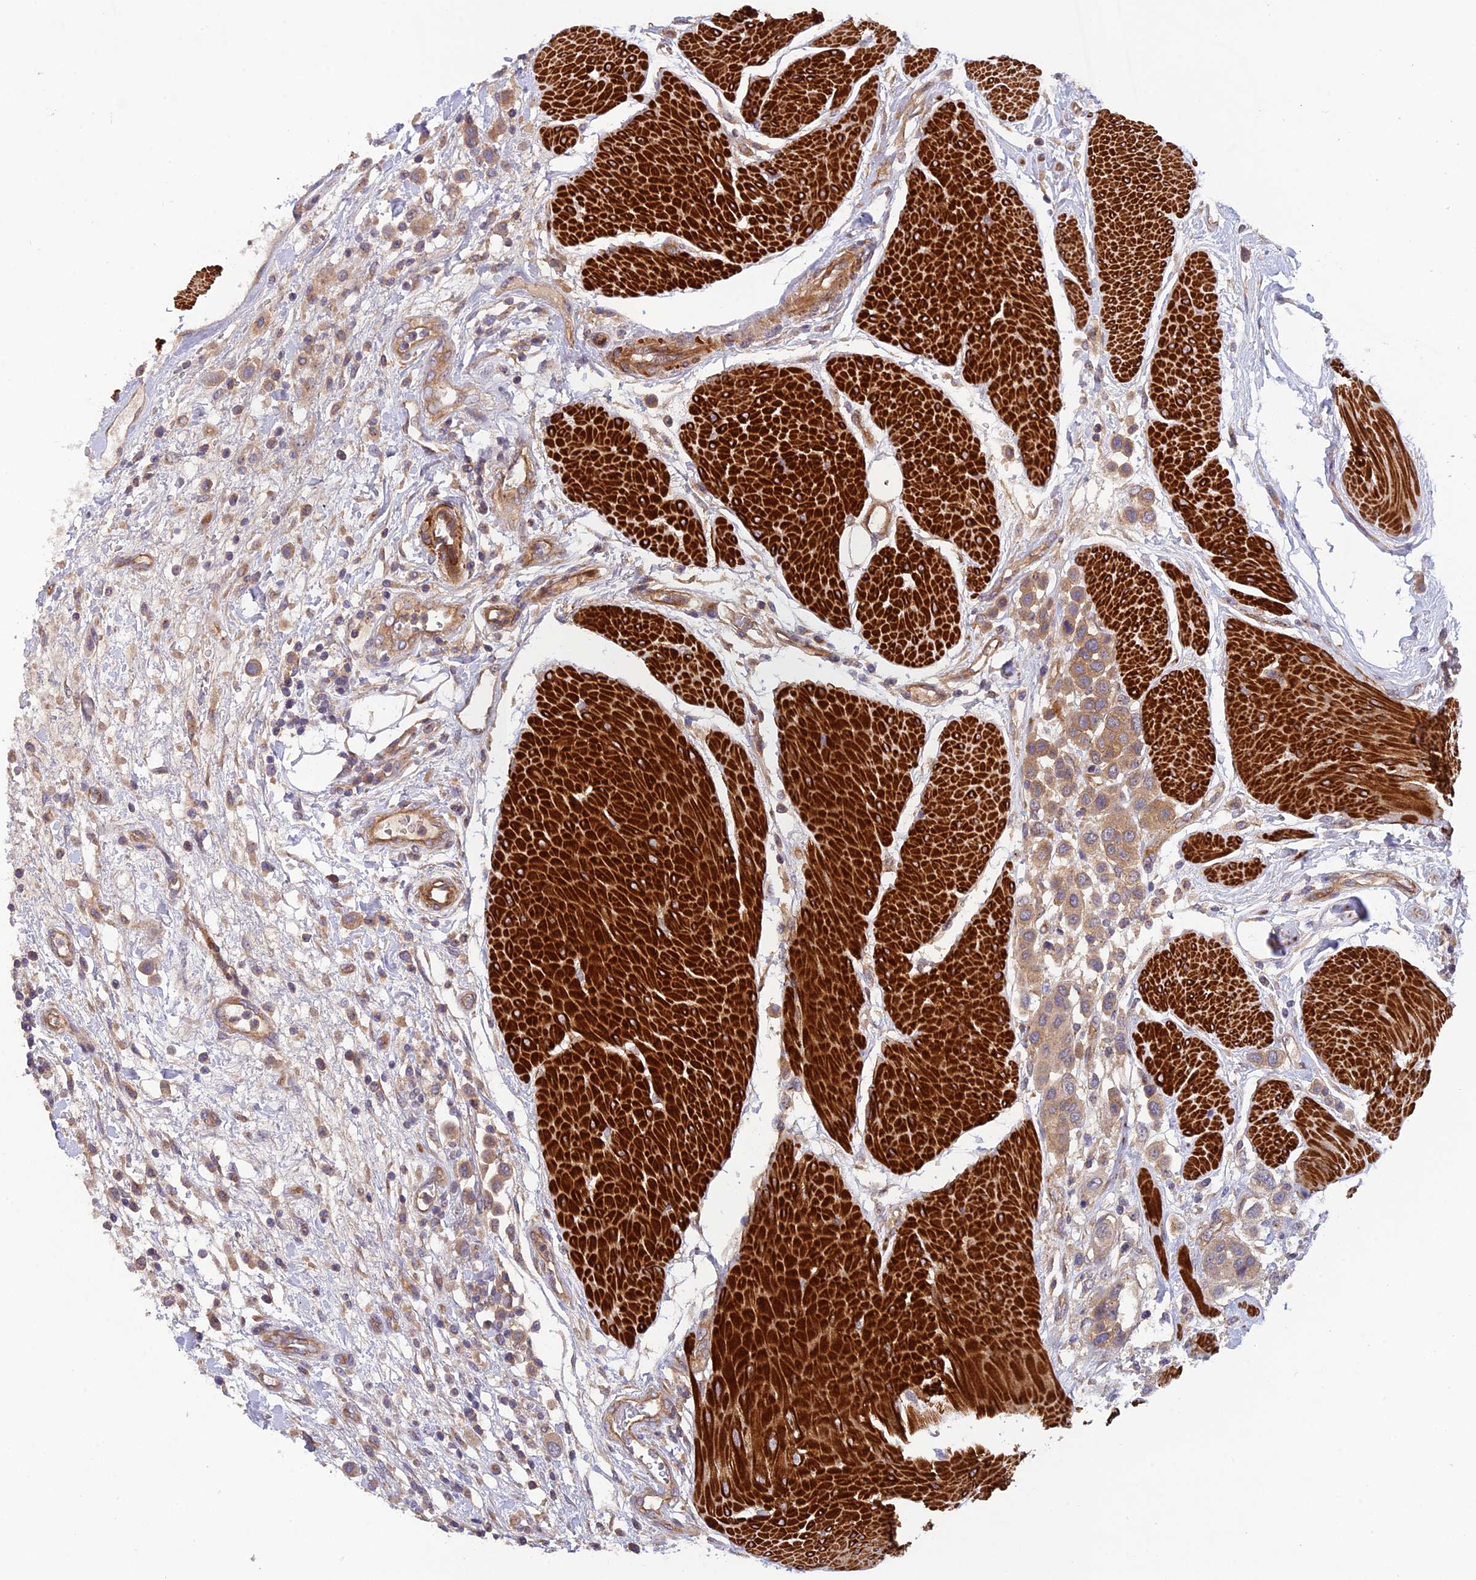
{"staining": {"intensity": "moderate", "quantity": ">75%", "location": "cytoplasmic/membranous"}, "tissue": "urothelial cancer", "cell_type": "Tumor cells", "image_type": "cancer", "snomed": [{"axis": "morphology", "description": "Urothelial carcinoma, High grade"}, {"axis": "topography", "description": "Urinary bladder"}], "caption": "Immunohistochemistry (DAB (3,3'-diaminobenzidine)) staining of human high-grade urothelial carcinoma displays moderate cytoplasmic/membranous protein positivity in approximately >75% of tumor cells.", "gene": "ADAMTS15", "patient": {"sex": "male", "age": 50}}